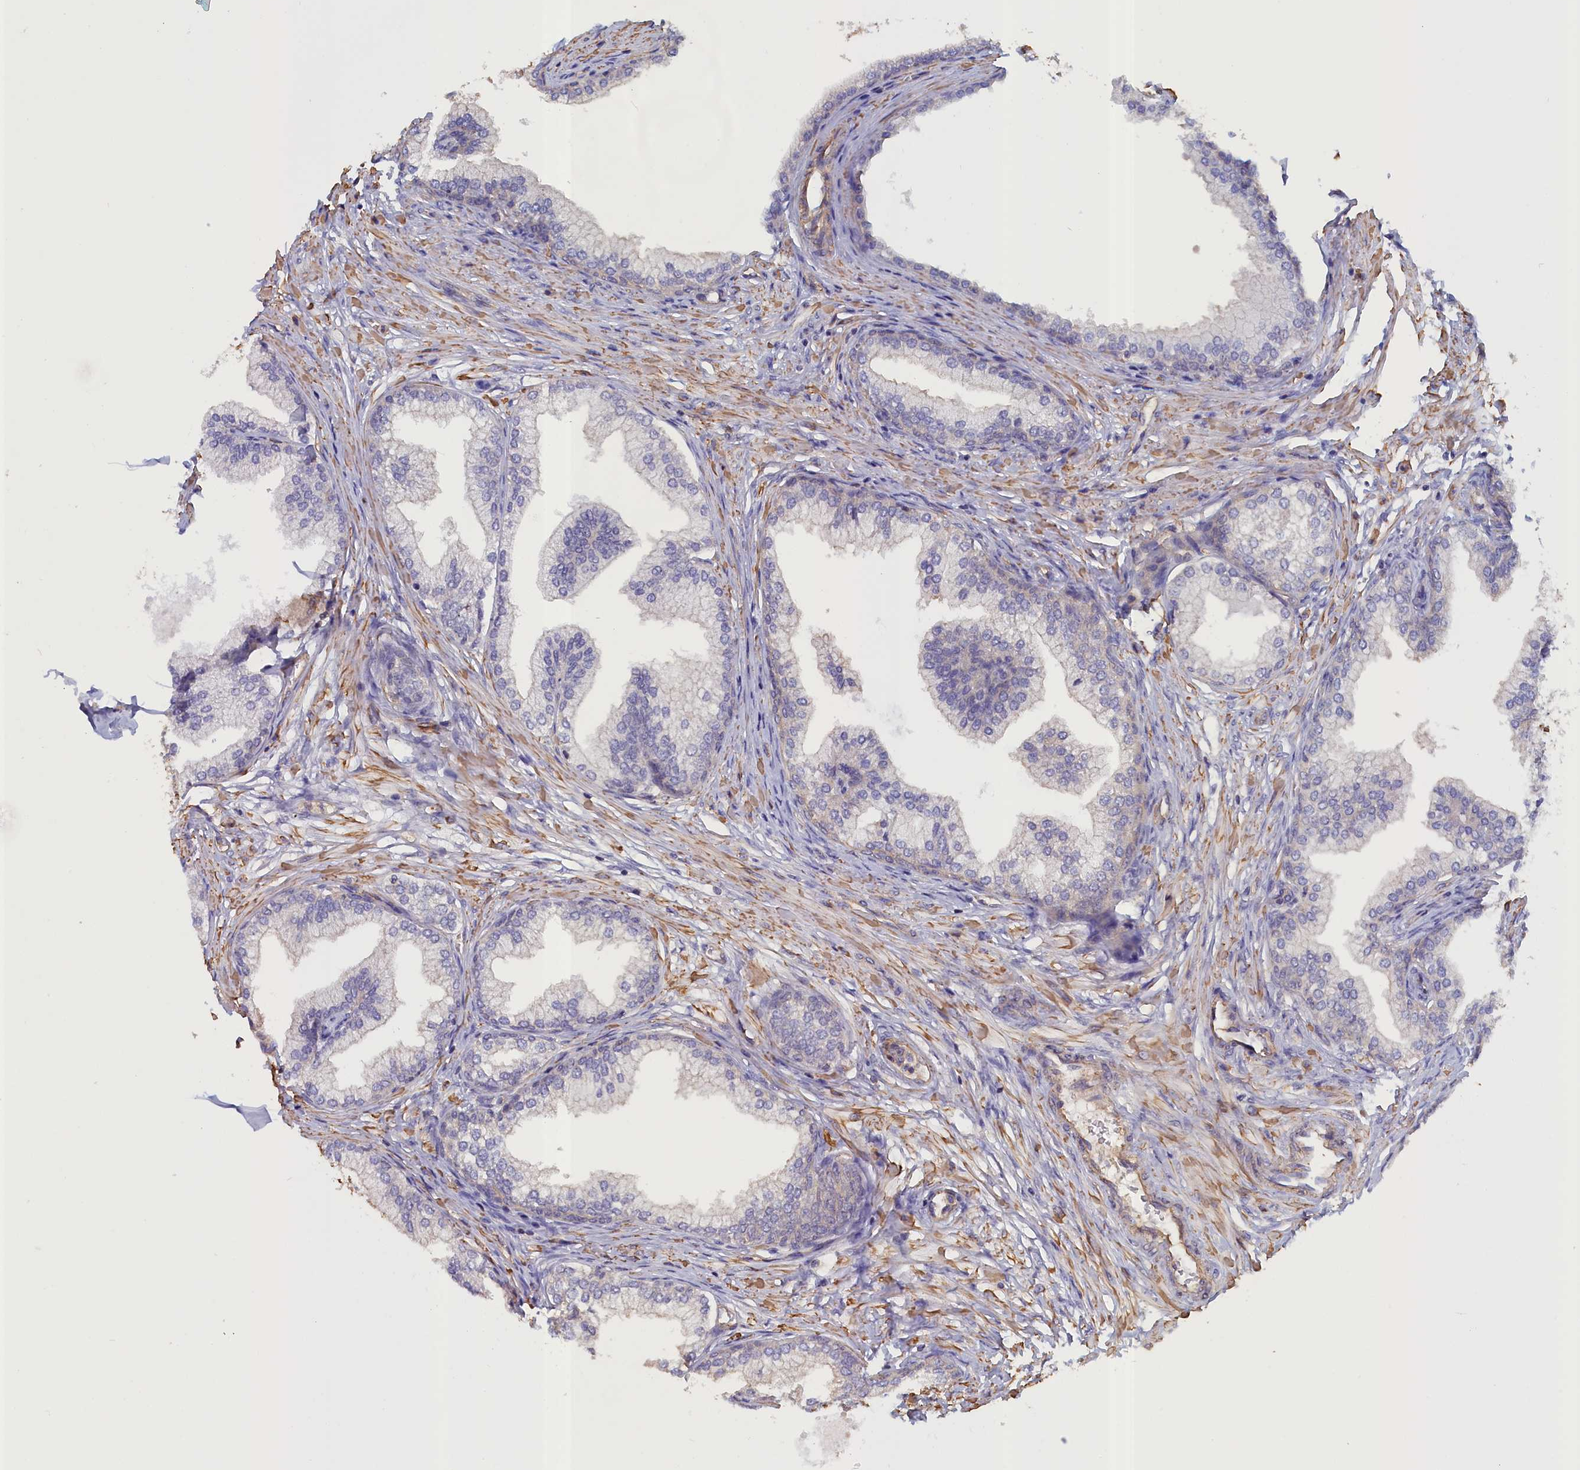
{"staining": {"intensity": "negative", "quantity": "none", "location": "none"}, "tissue": "prostate", "cell_type": "Glandular cells", "image_type": "normal", "snomed": [{"axis": "morphology", "description": "Normal tissue, NOS"}, {"axis": "morphology", "description": "Urothelial carcinoma, Low grade"}, {"axis": "topography", "description": "Urinary bladder"}, {"axis": "topography", "description": "Prostate"}], "caption": "Human prostate stained for a protein using immunohistochemistry reveals no staining in glandular cells.", "gene": "ANKRD2", "patient": {"sex": "male", "age": 60}}